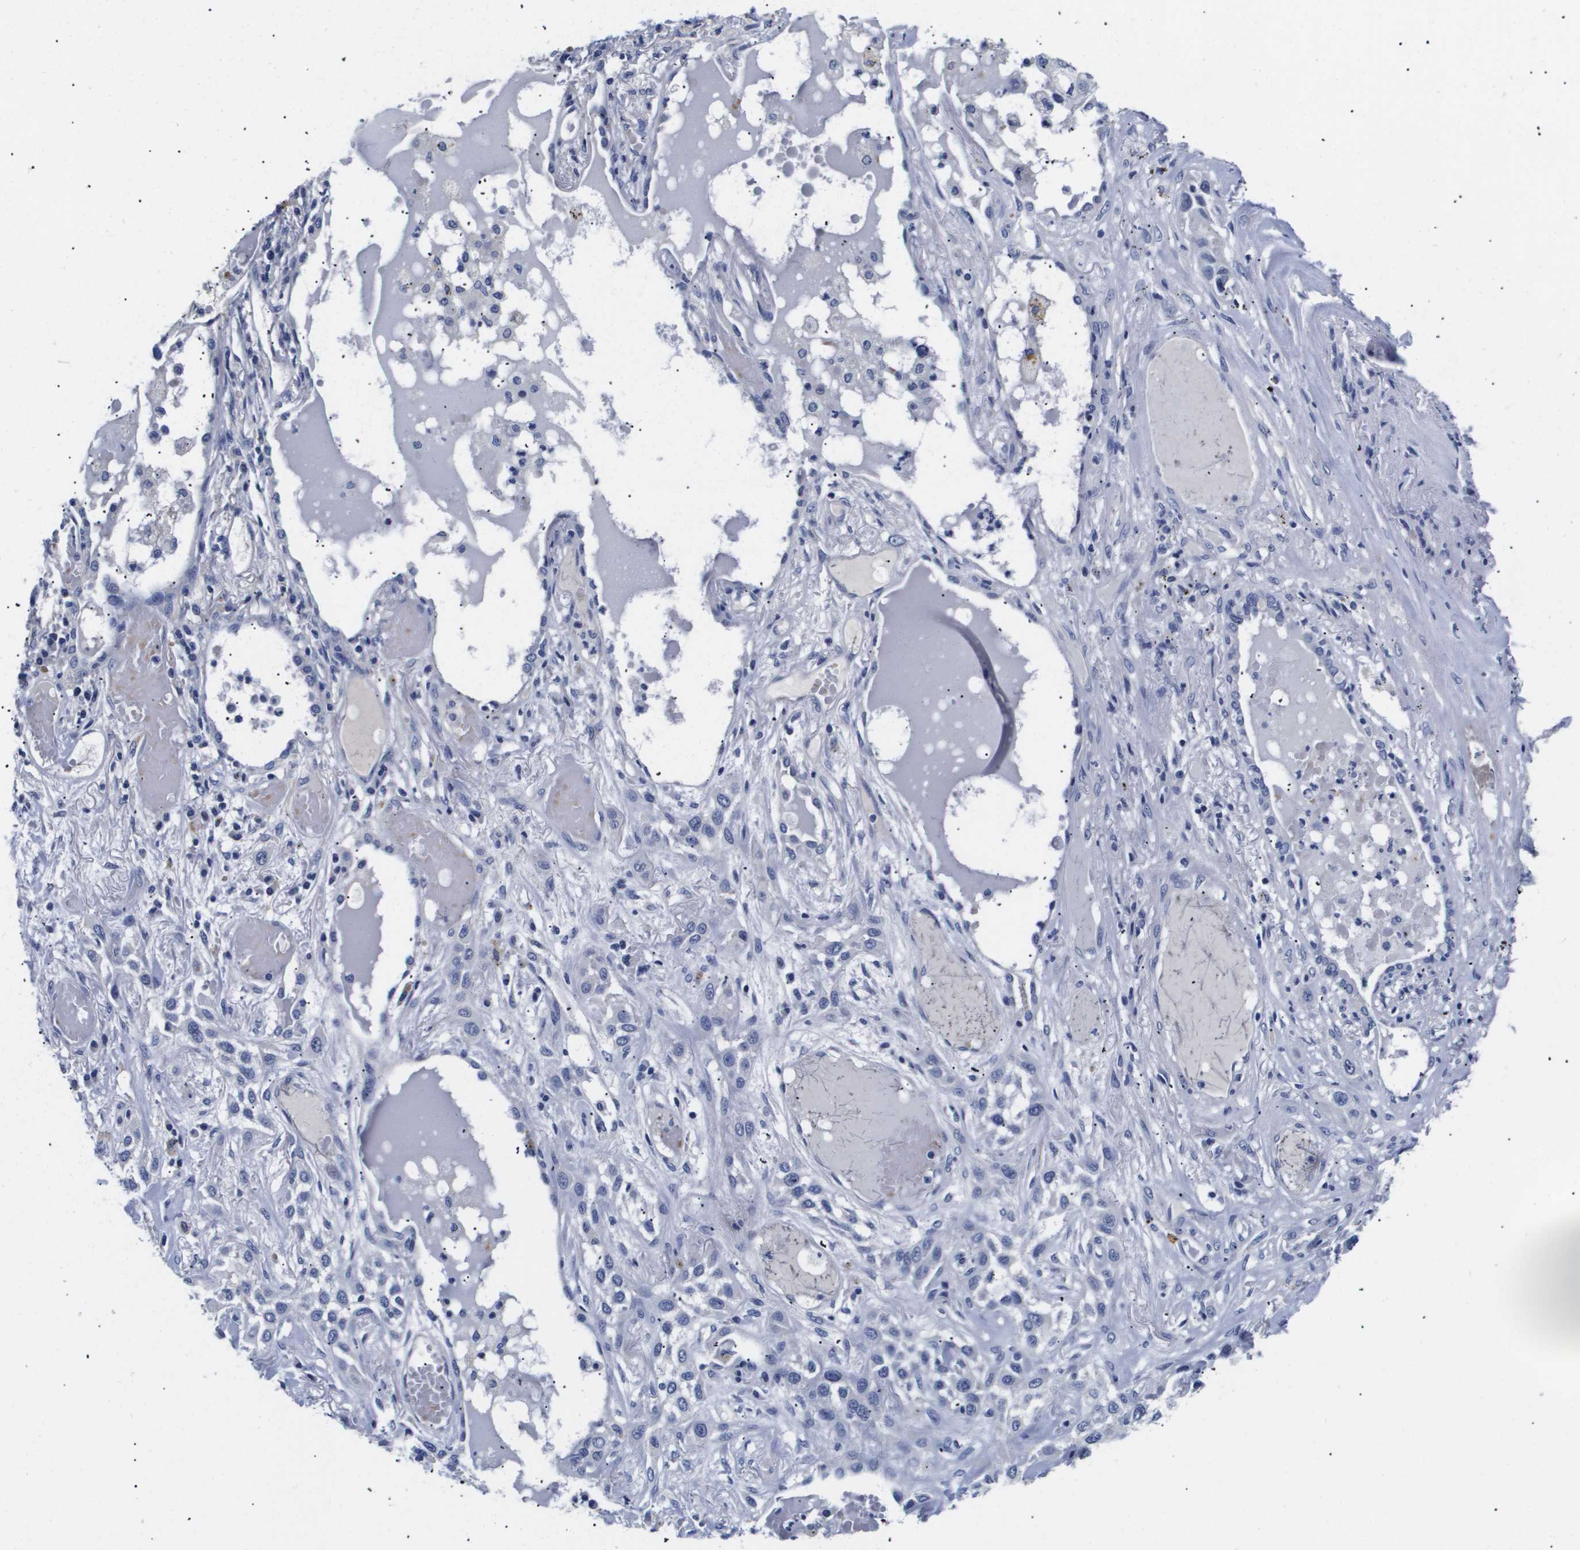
{"staining": {"intensity": "negative", "quantity": "none", "location": "none"}, "tissue": "lung cancer", "cell_type": "Tumor cells", "image_type": "cancer", "snomed": [{"axis": "morphology", "description": "Squamous cell carcinoma, NOS"}, {"axis": "topography", "description": "Lung"}], "caption": "Immunohistochemical staining of squamous cell carcinoma (lung) displays no significant staining in tumor cells. Nuclei are stained in blue.", "gene": "ATP6V0A4", "patient": {"sex": "male", "age": 71}}